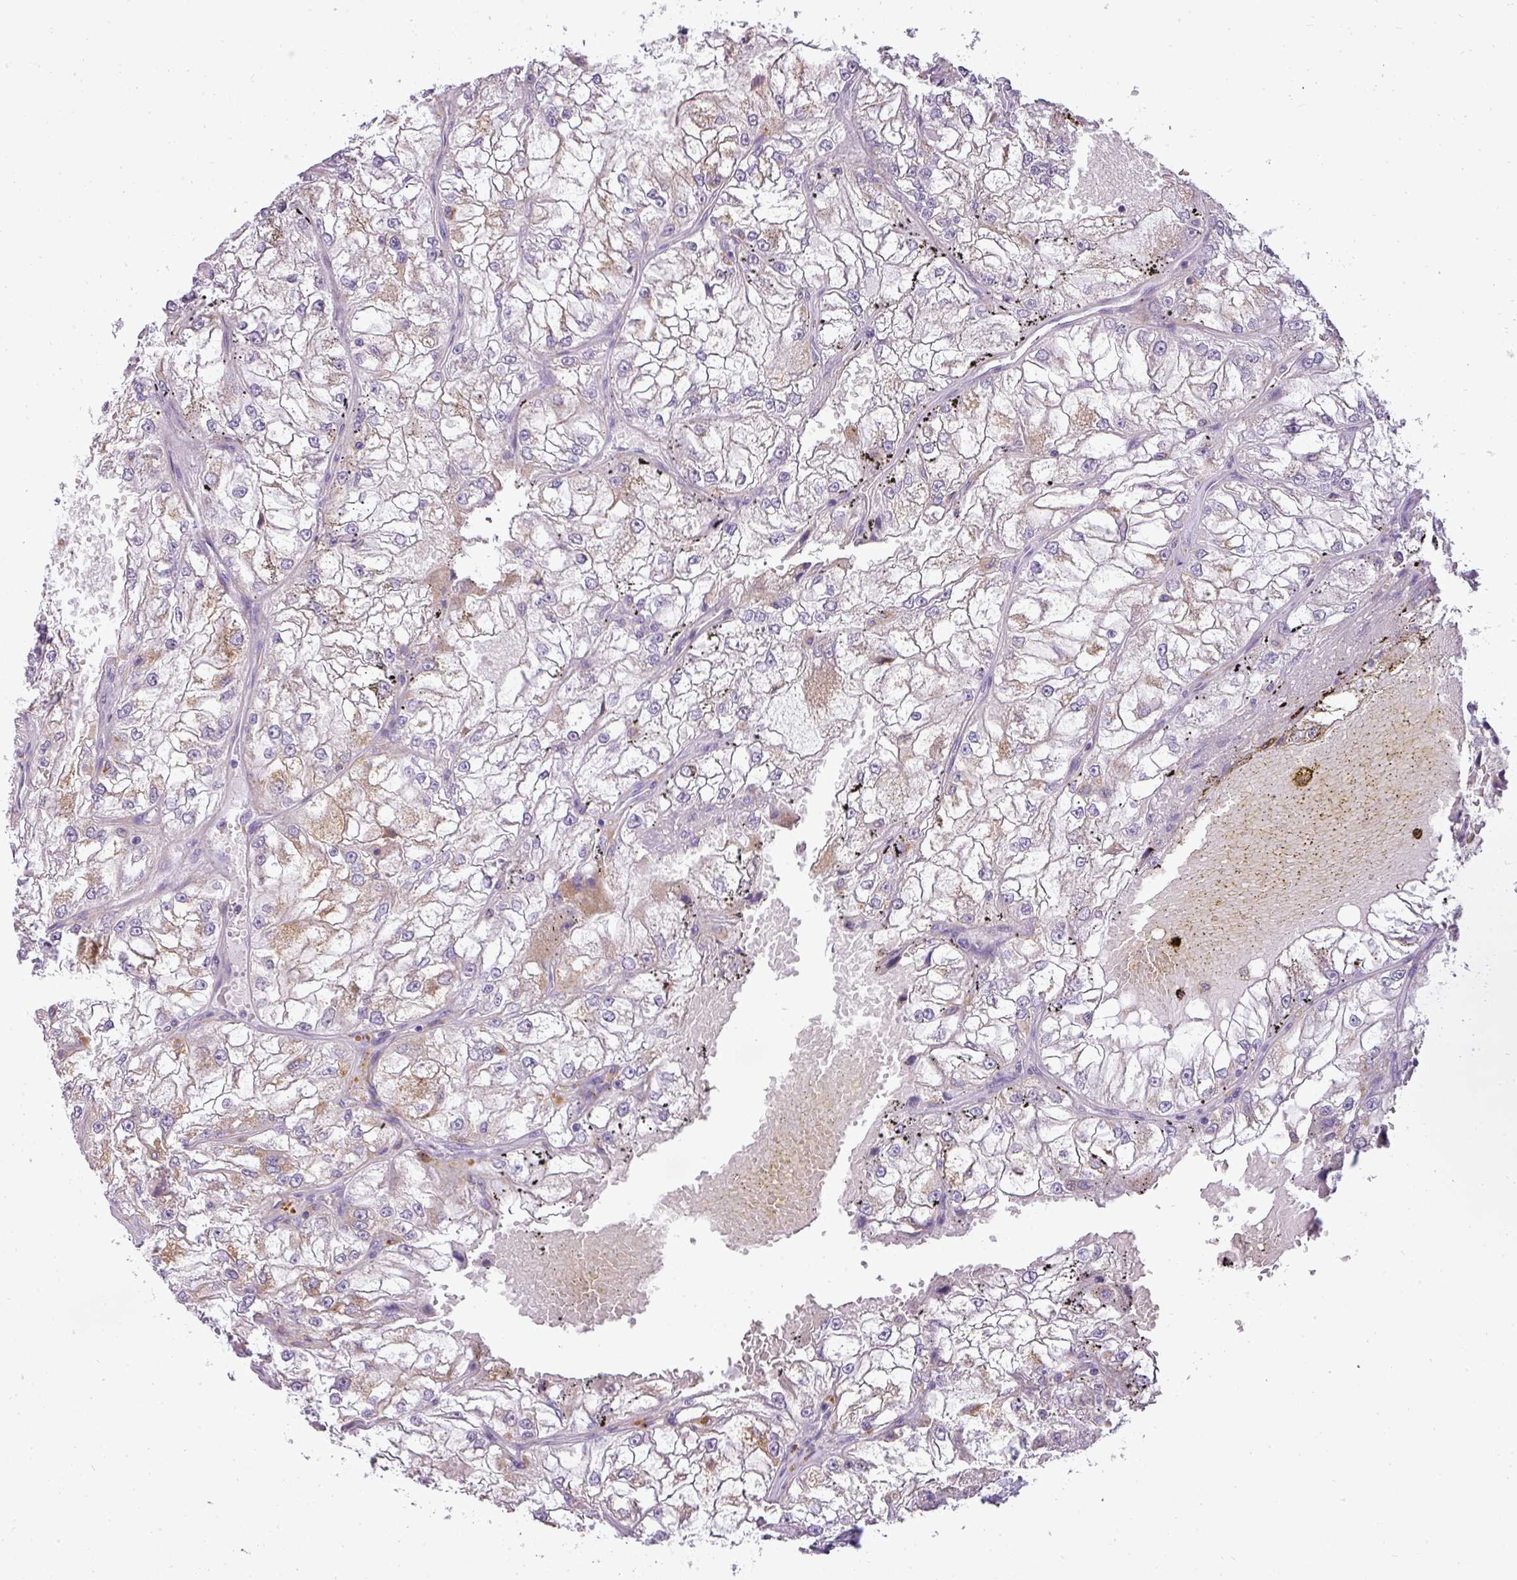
{"staining": {"intensity": "moderate", "quantity": "<25%", "location": "cytoplasmic/membranous"}, "tissue": "renal cancer", "cell_type": "Tumor cells", "image_type": "cancer", "snomed": [{"axis": "morphology", "description": "Adenocarcinoma, NOS"}, {"axis": "topography", "description": "Kidney"}], "caption": "A high-resolution histopathology image shows immunohistochemistry staining of renal cancer, which reveals moderate cytoplasmic/membranous expression in approximately <25% of tumor cells.", "gene": "ATP6V1D", "patient": {"sex": "female", "age": 72}}